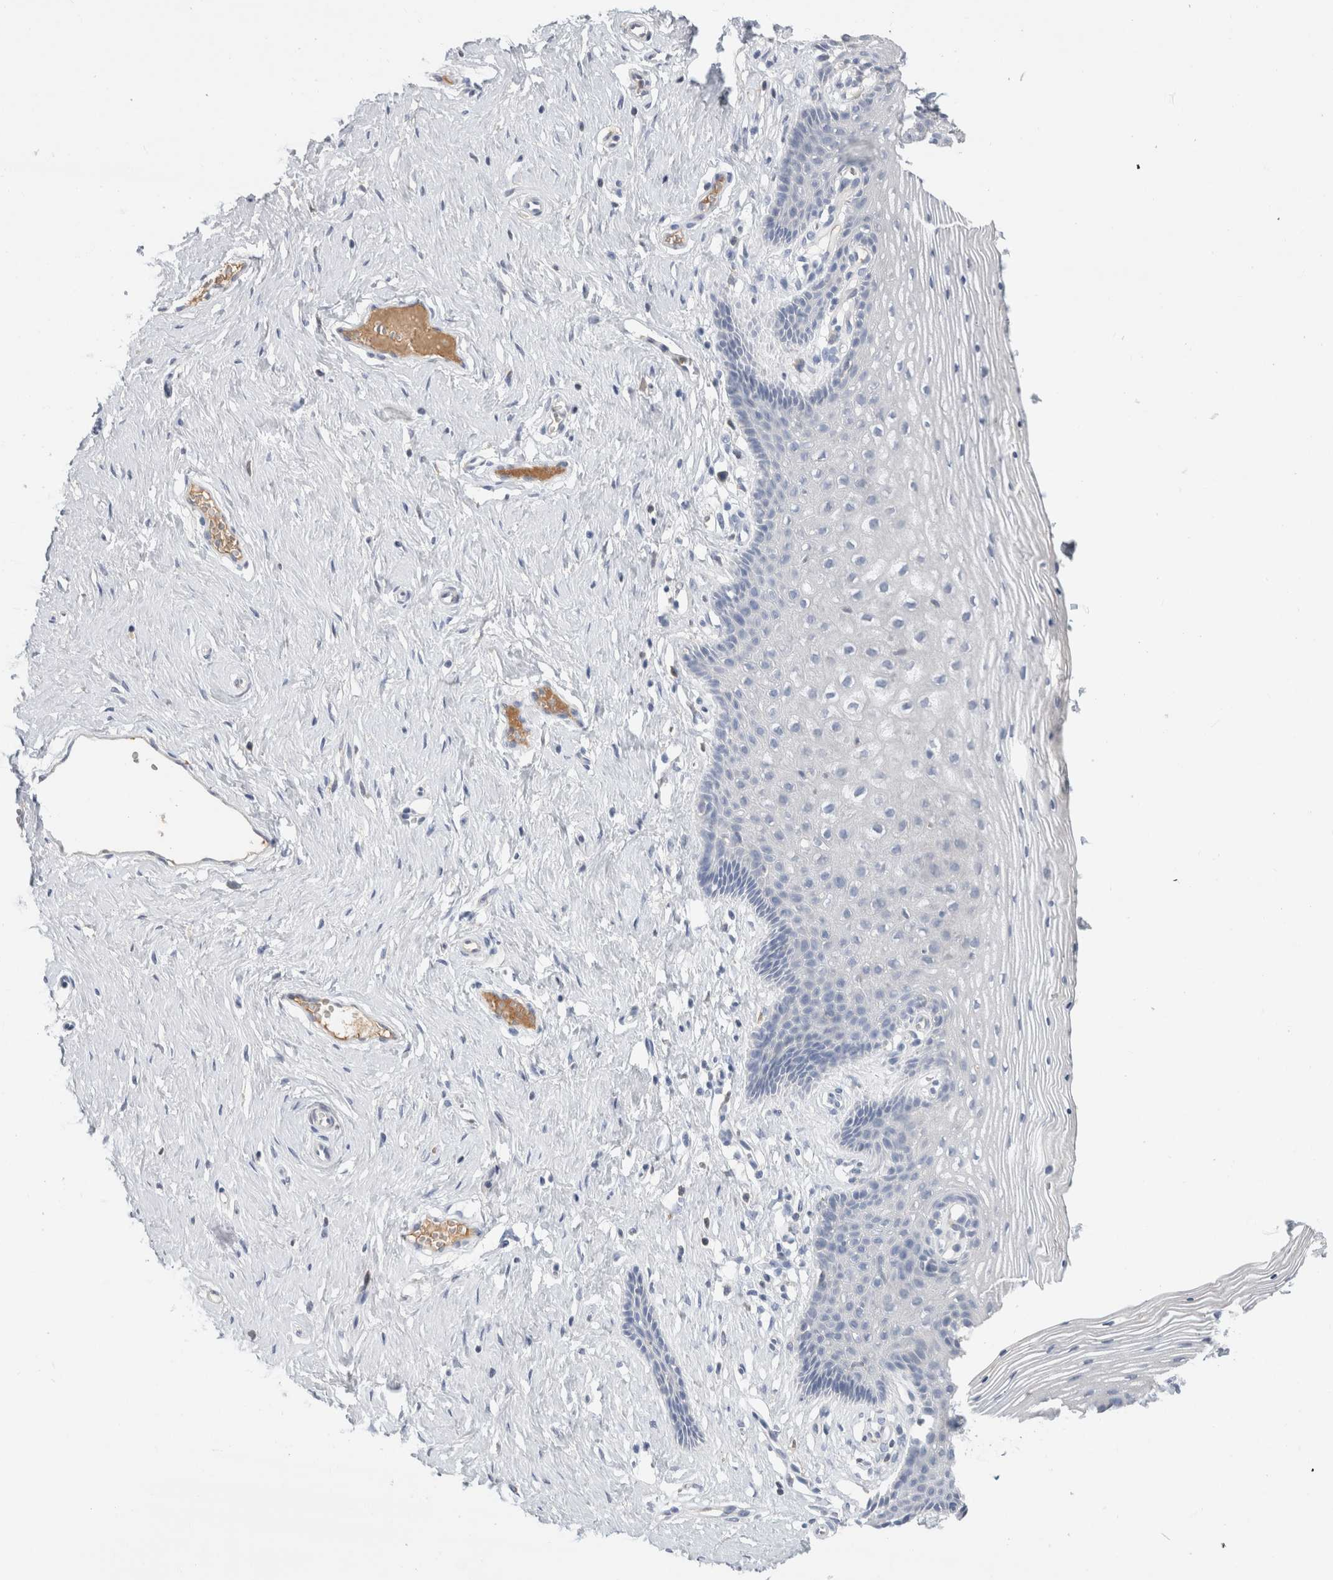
{"staining": {"intensity": "negative", "quantity": "none", "location": "none"}, "tissue": "vagina", "cell_type": "Squamous epithelial cells", "image_type": "normal", "snomed": [{"axis": "morphology", "description": "Normal tissue, NOS"}, {"axis": "topography", "description": "Vagina"}], "caption": "An immunohistochemistry micrograph of unremarkable vagina is shown. There is no staining in squamous epithelial cells of vagina. (Brightfield microscopy of DAB immunohistochemistry (IHC) at high magnification).", "gene": "SCGB1A1", "patient": {"sex": "female", "age": 32}}